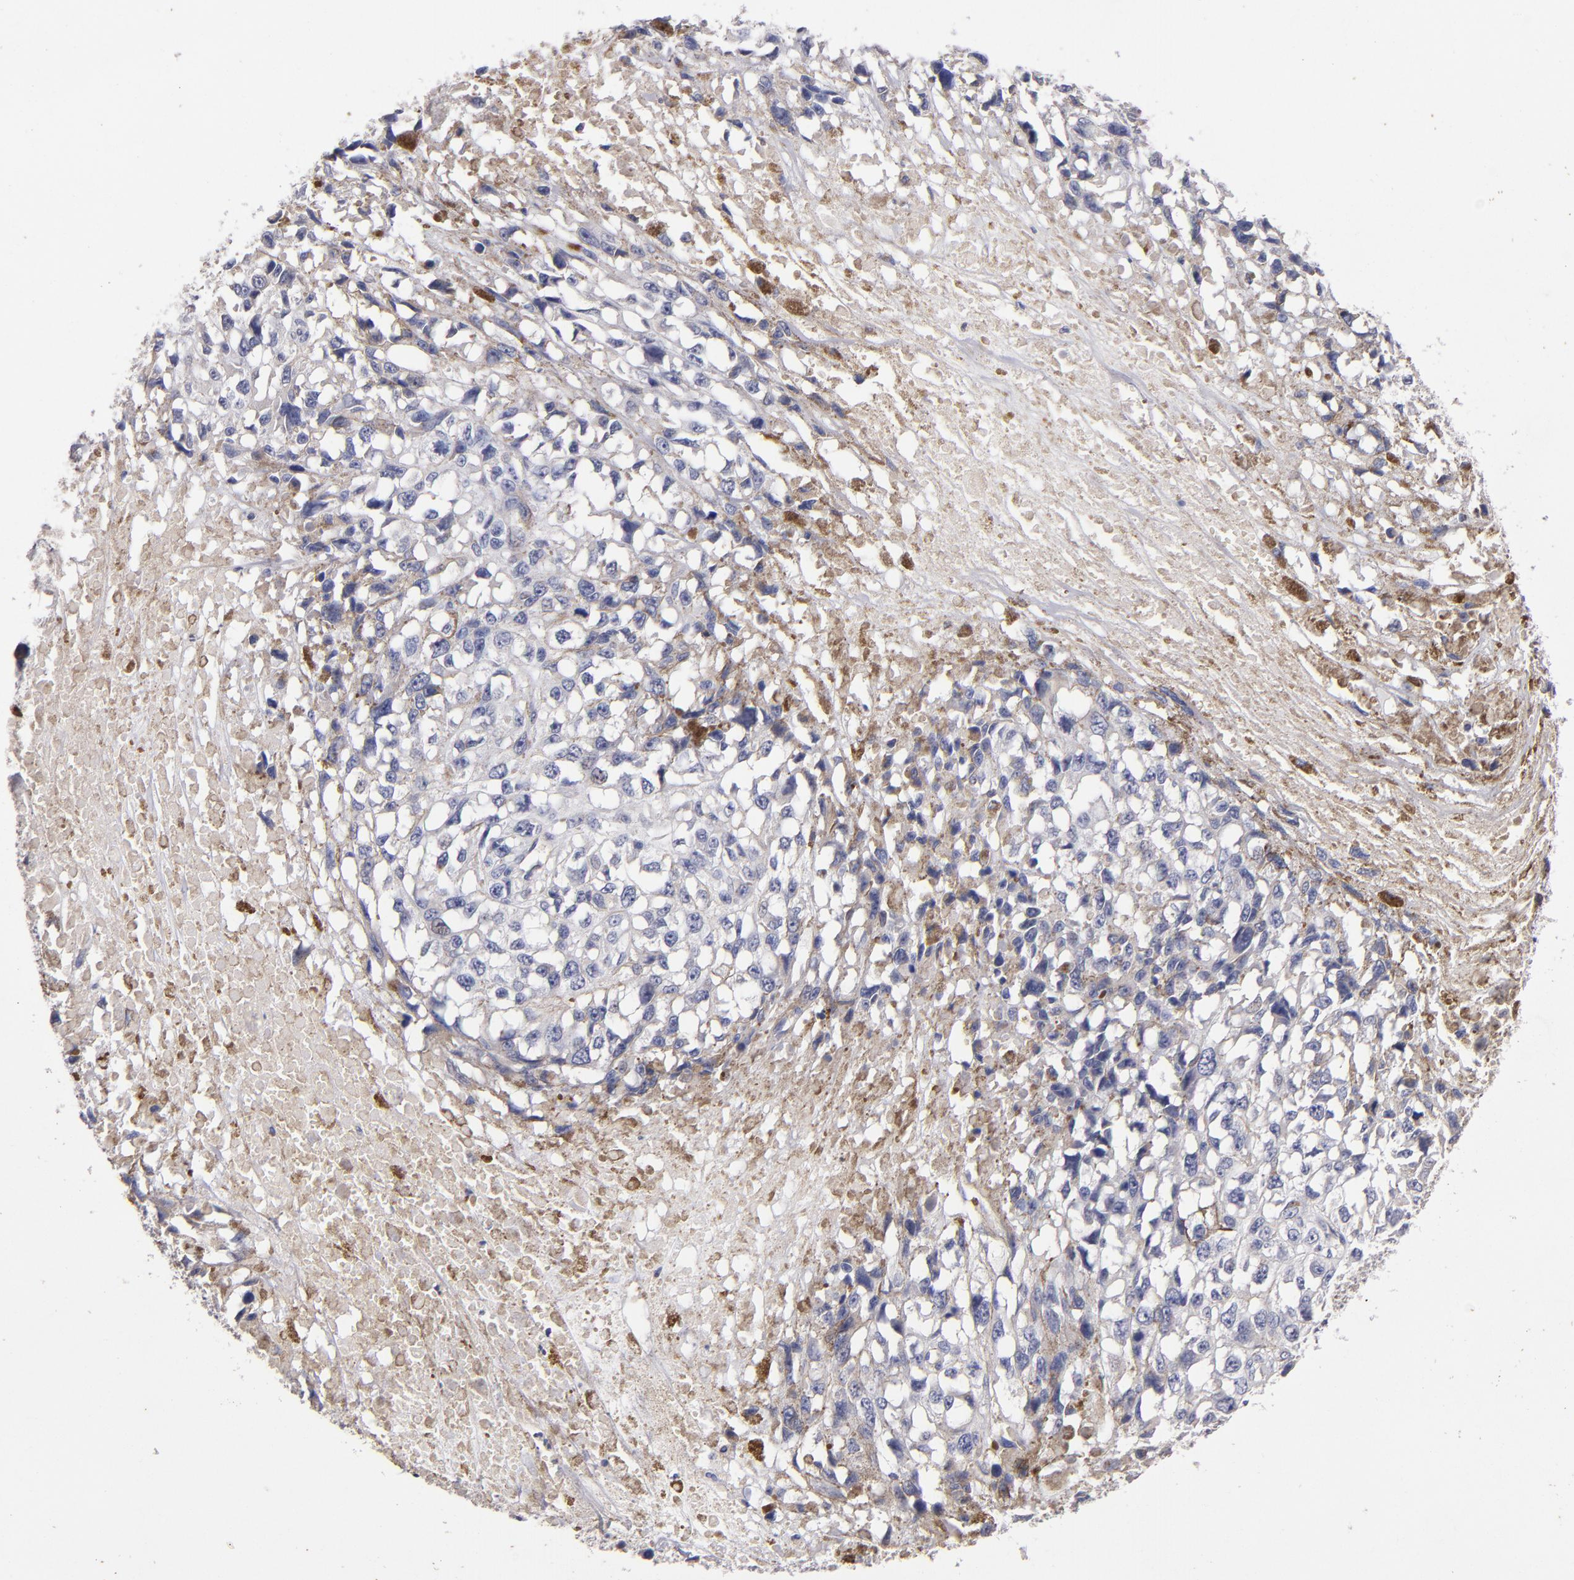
{"staining": {"intensity": "negative", "quantity": "none", "location": "none"}, "tissue": "melanoma", "cell_type": "Tumor cells", "image_type": "cancer", "snomed": [{"axis": "morphology", "description": "Malignant melanoma, Metastatic site"}, {"axis": "topography", "description": "Lymph node"}], "caption": "Tumor cells are negative for protein expression in human malignant melanoma (metastatic site).", "gene": "CLDN5", "patient": {"sex": "male", "age": 59}}